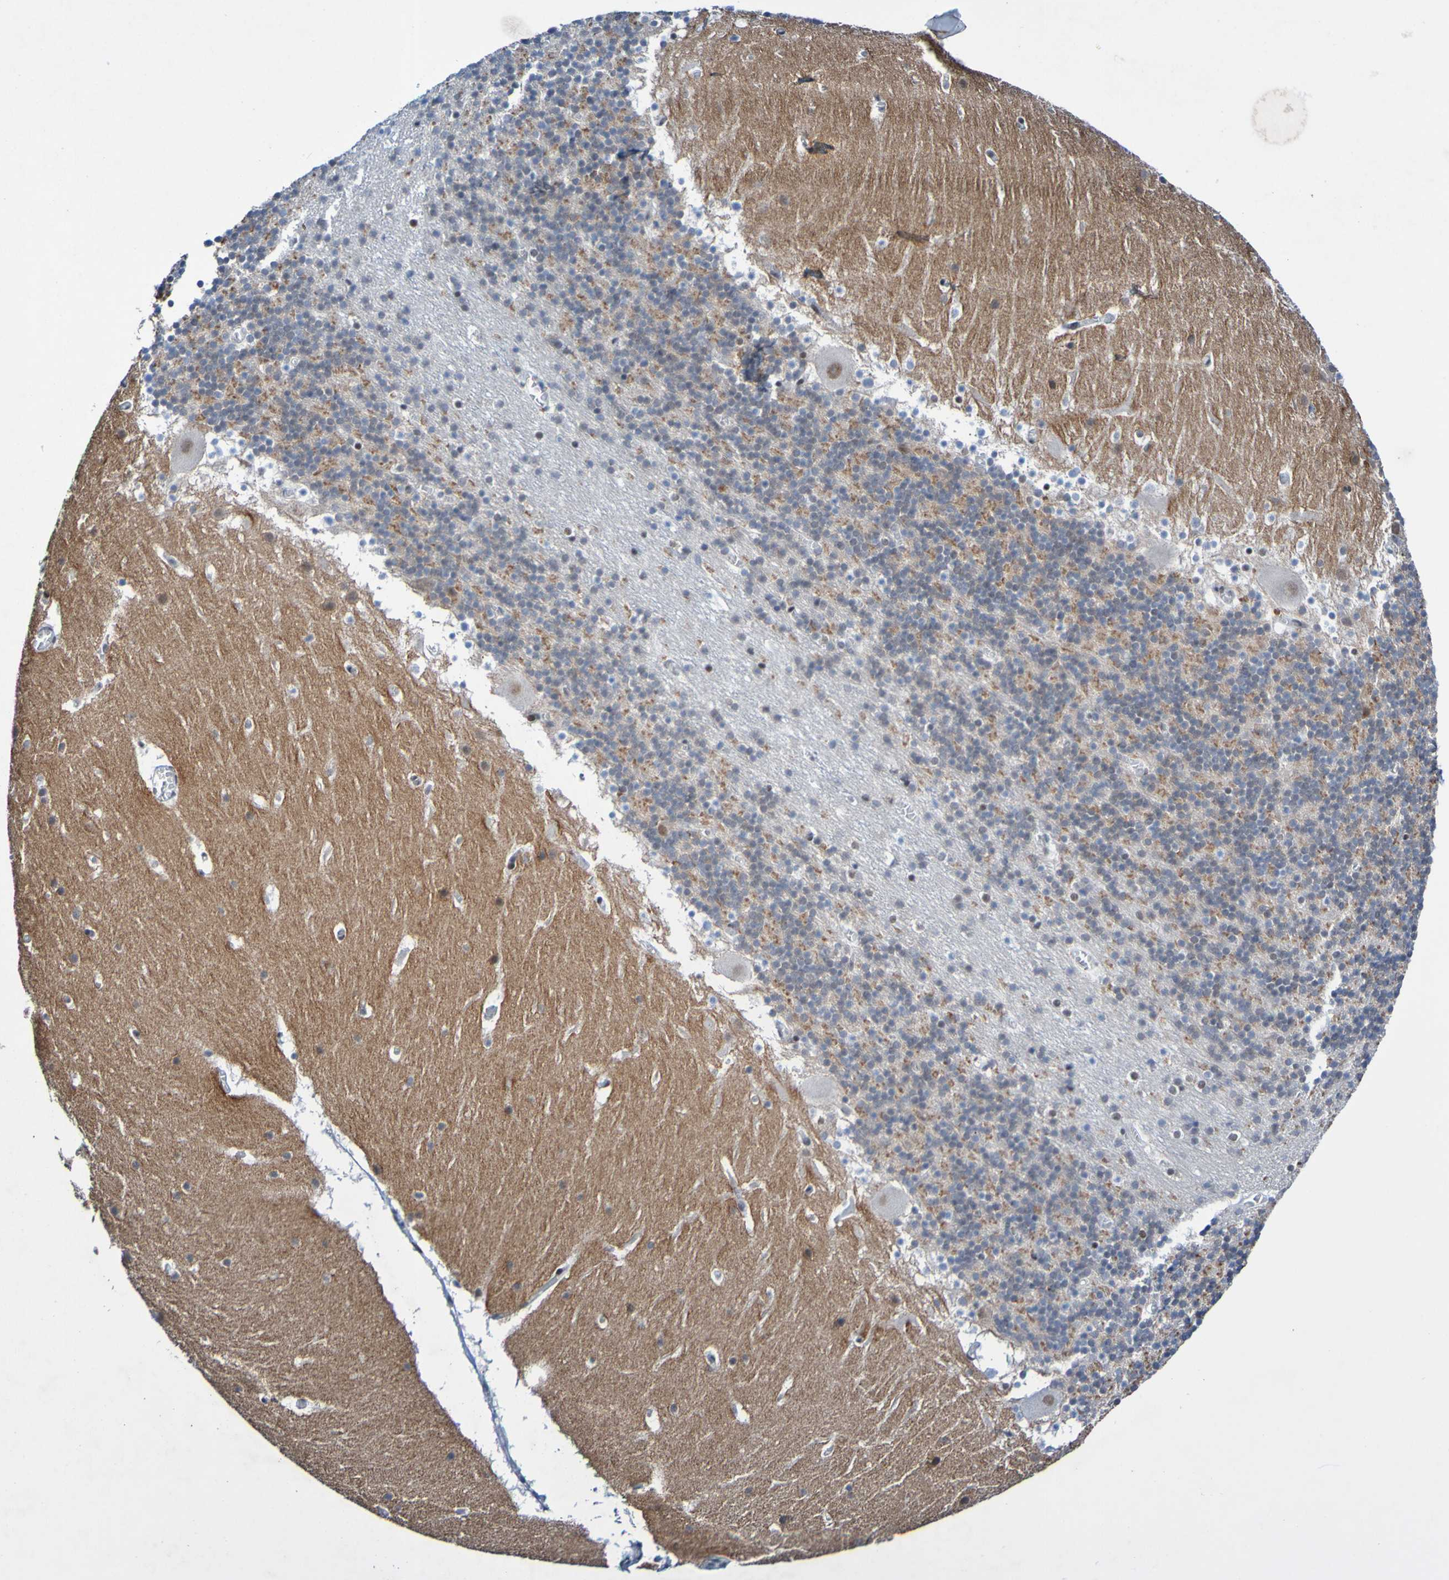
{"staining": {"intensity": "moderate", "quantity": "<25%", "location": "cytoplasmic/membranous,nuclear"}, "tissue": "cerebellum", "cell_type": "Cells in granular layer", "image_type": "normal", "snomed": [{"axis": "morphology", "description": "Normal tissue, NOS"}, {"axis": "topography", "description": "Cerebellum"}], "caption": "The micrograph displays immunohistochemical staining of benign cerebellum. There is moderate cytoplasmic/membranous,nuclear staining is present in approximately <25% of cells in granular layer. (brown staining indicates protein expression, while blue staining denotes nuclei).", "gene": "PCGF1", "patient": {"sex": "male", "age": 45}}